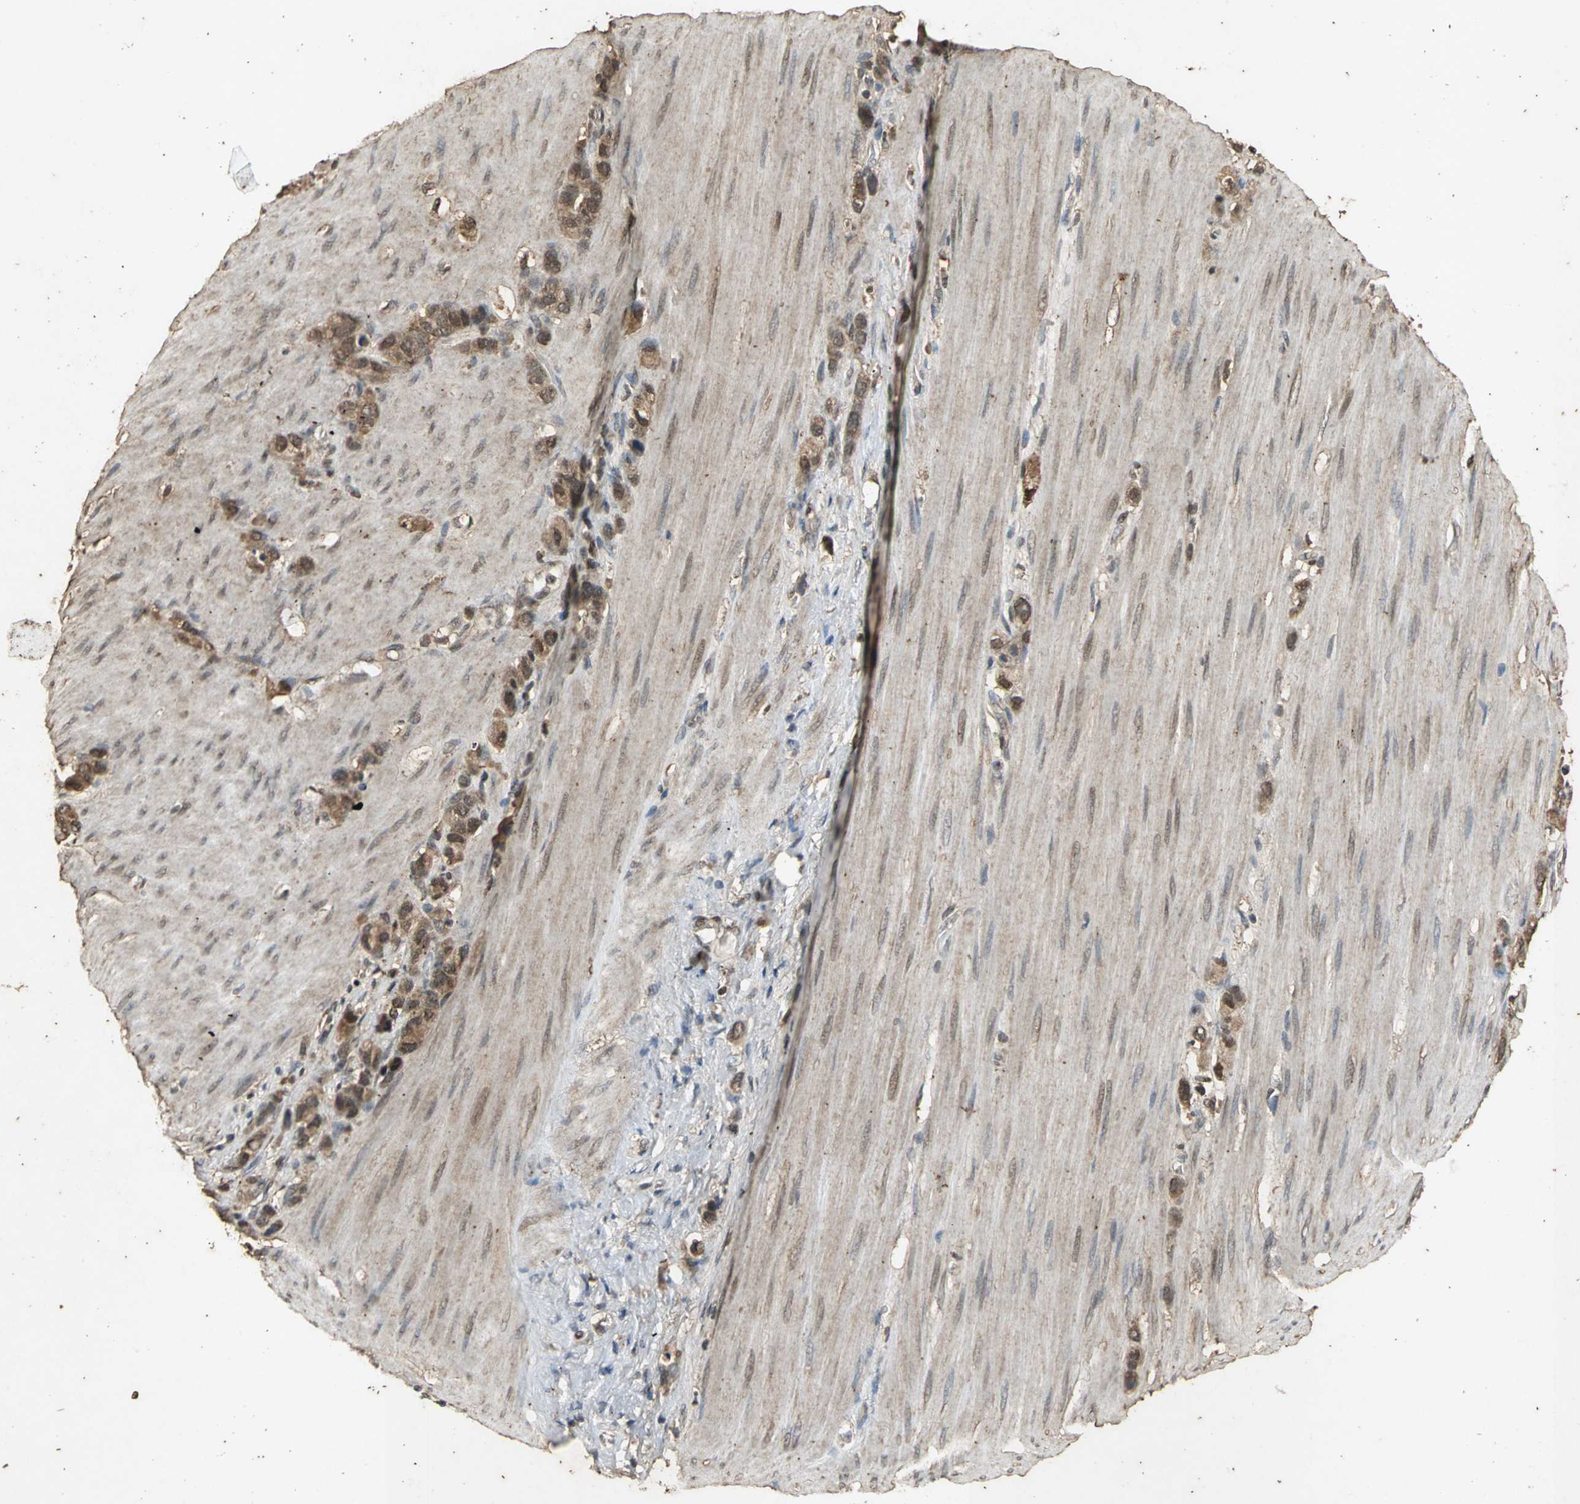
{"staining": {"intensity": "moderate", "quantity": ">75%", "location": "cytoplasmic/membranous"}, "tissue": "stomach cancer", "cell_type": "Tumor cells", "image_type": "cancer", "snomed": [{"axis": "morphology", "description": "Normal tissue, NOS"}, {"axis": "morphology", "description": "Adenocarcinoma, NOS"}, {"axis": "morphology", "description": "Adenocarcinoma, High grade"}, {"axis": "topography", "description": "Stomach, upper"}, {"axis": "topography", "description": "Stomach"}], "caption": "Tumor cells demonstrate moderate cytoplasmic/membranous expression in approximately >75% of cells in stomach cancer (adenocarcinoma).", "gene": "NOTCH3", "patient": {"sex": "female", "age": 65}}